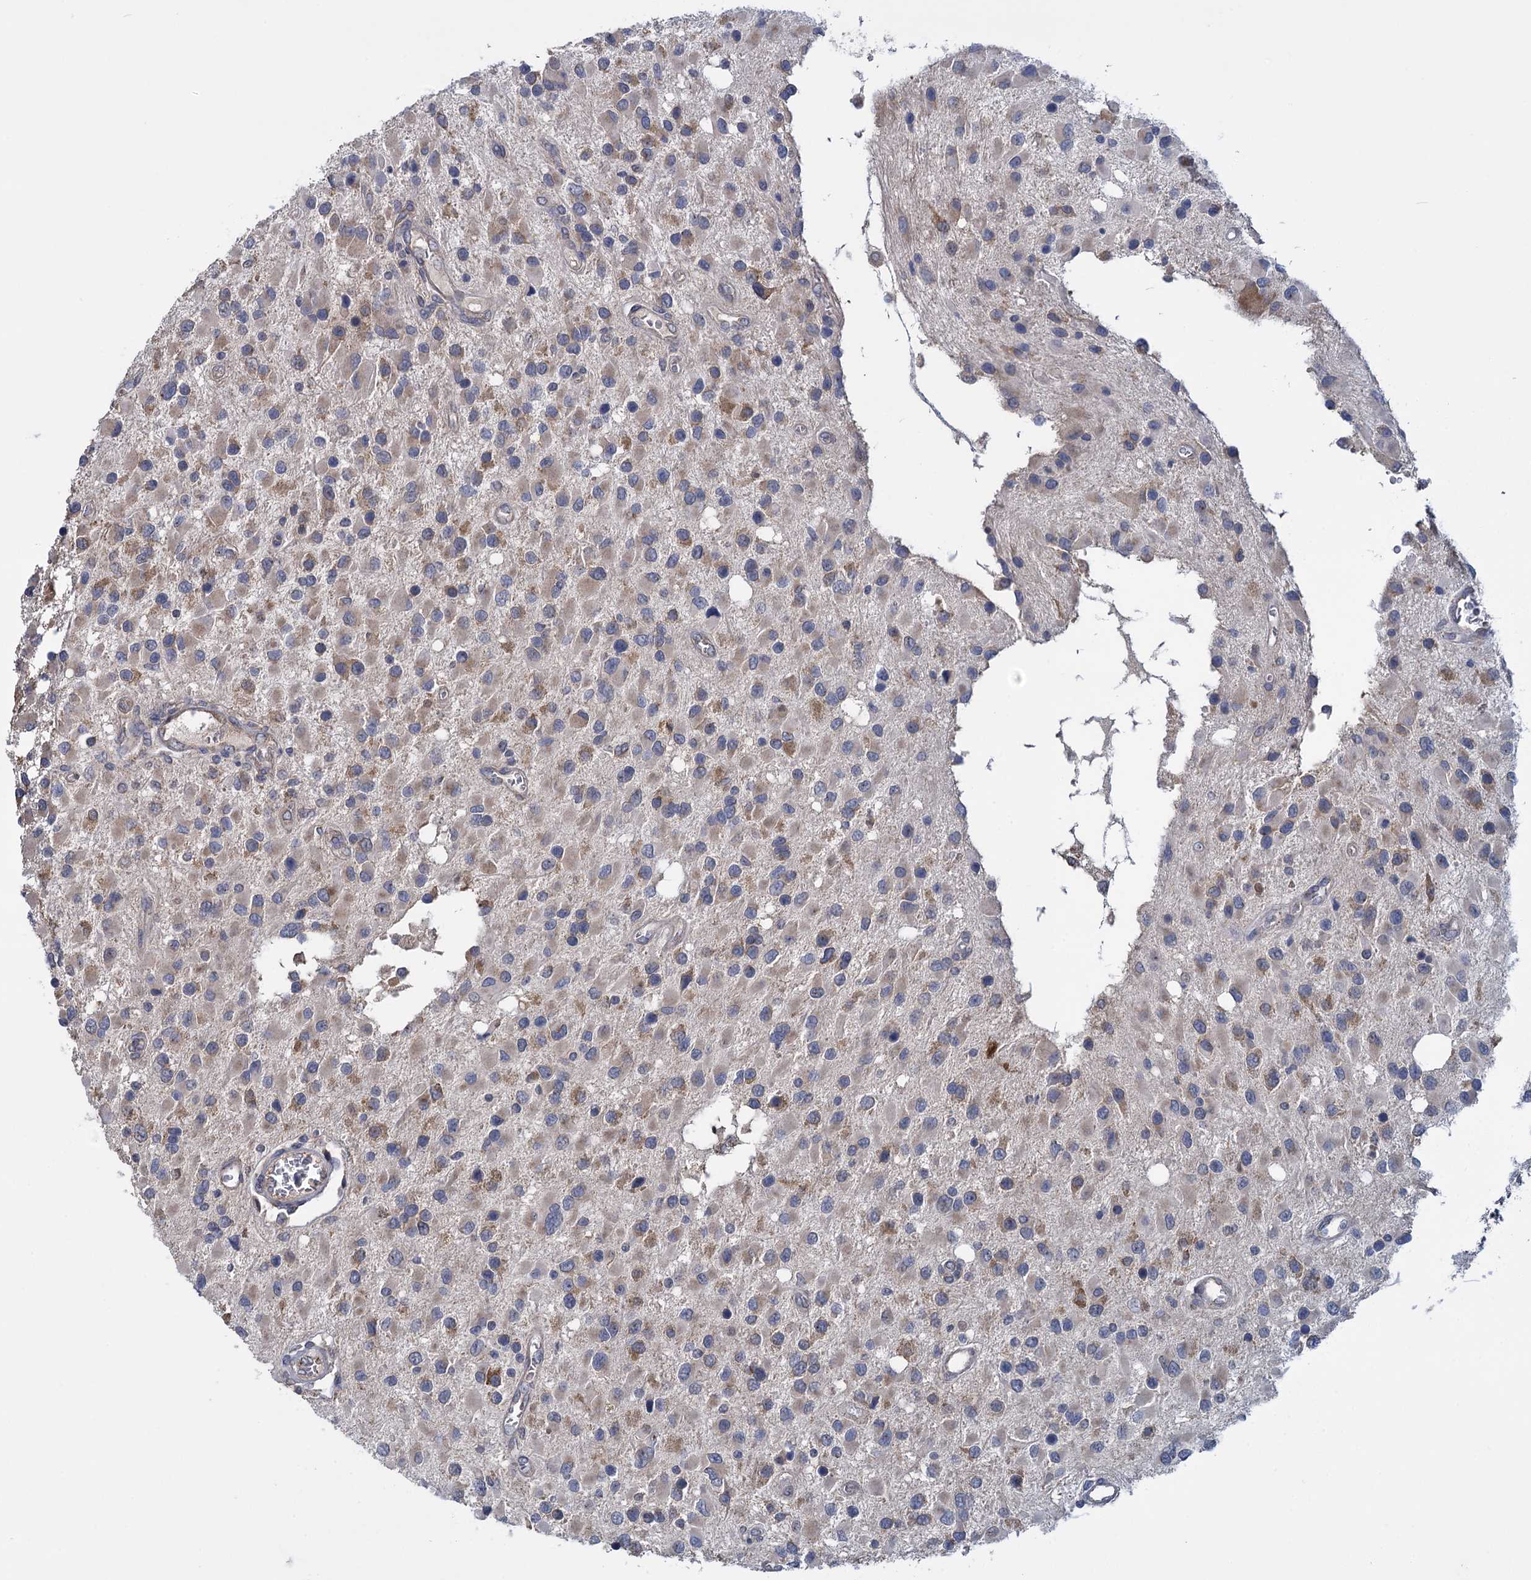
{"staining": {"intensity": "negative", "quantity": "none", "location": "none"}, "tissue": "glioma", "cell_type": "Tumor cells", "image_type": "cancer", "snomed": [{"axis": "morphology", "description": "Glioma, malignant, High grade"}, {"axis": "topography", "description": "Brain"}], "caption": "Tumor cells are negative for brown protein staining in high-grade glioma (malignant).", "gene": "GSTM2", "patient": {"sex": "male", "age": 53}}